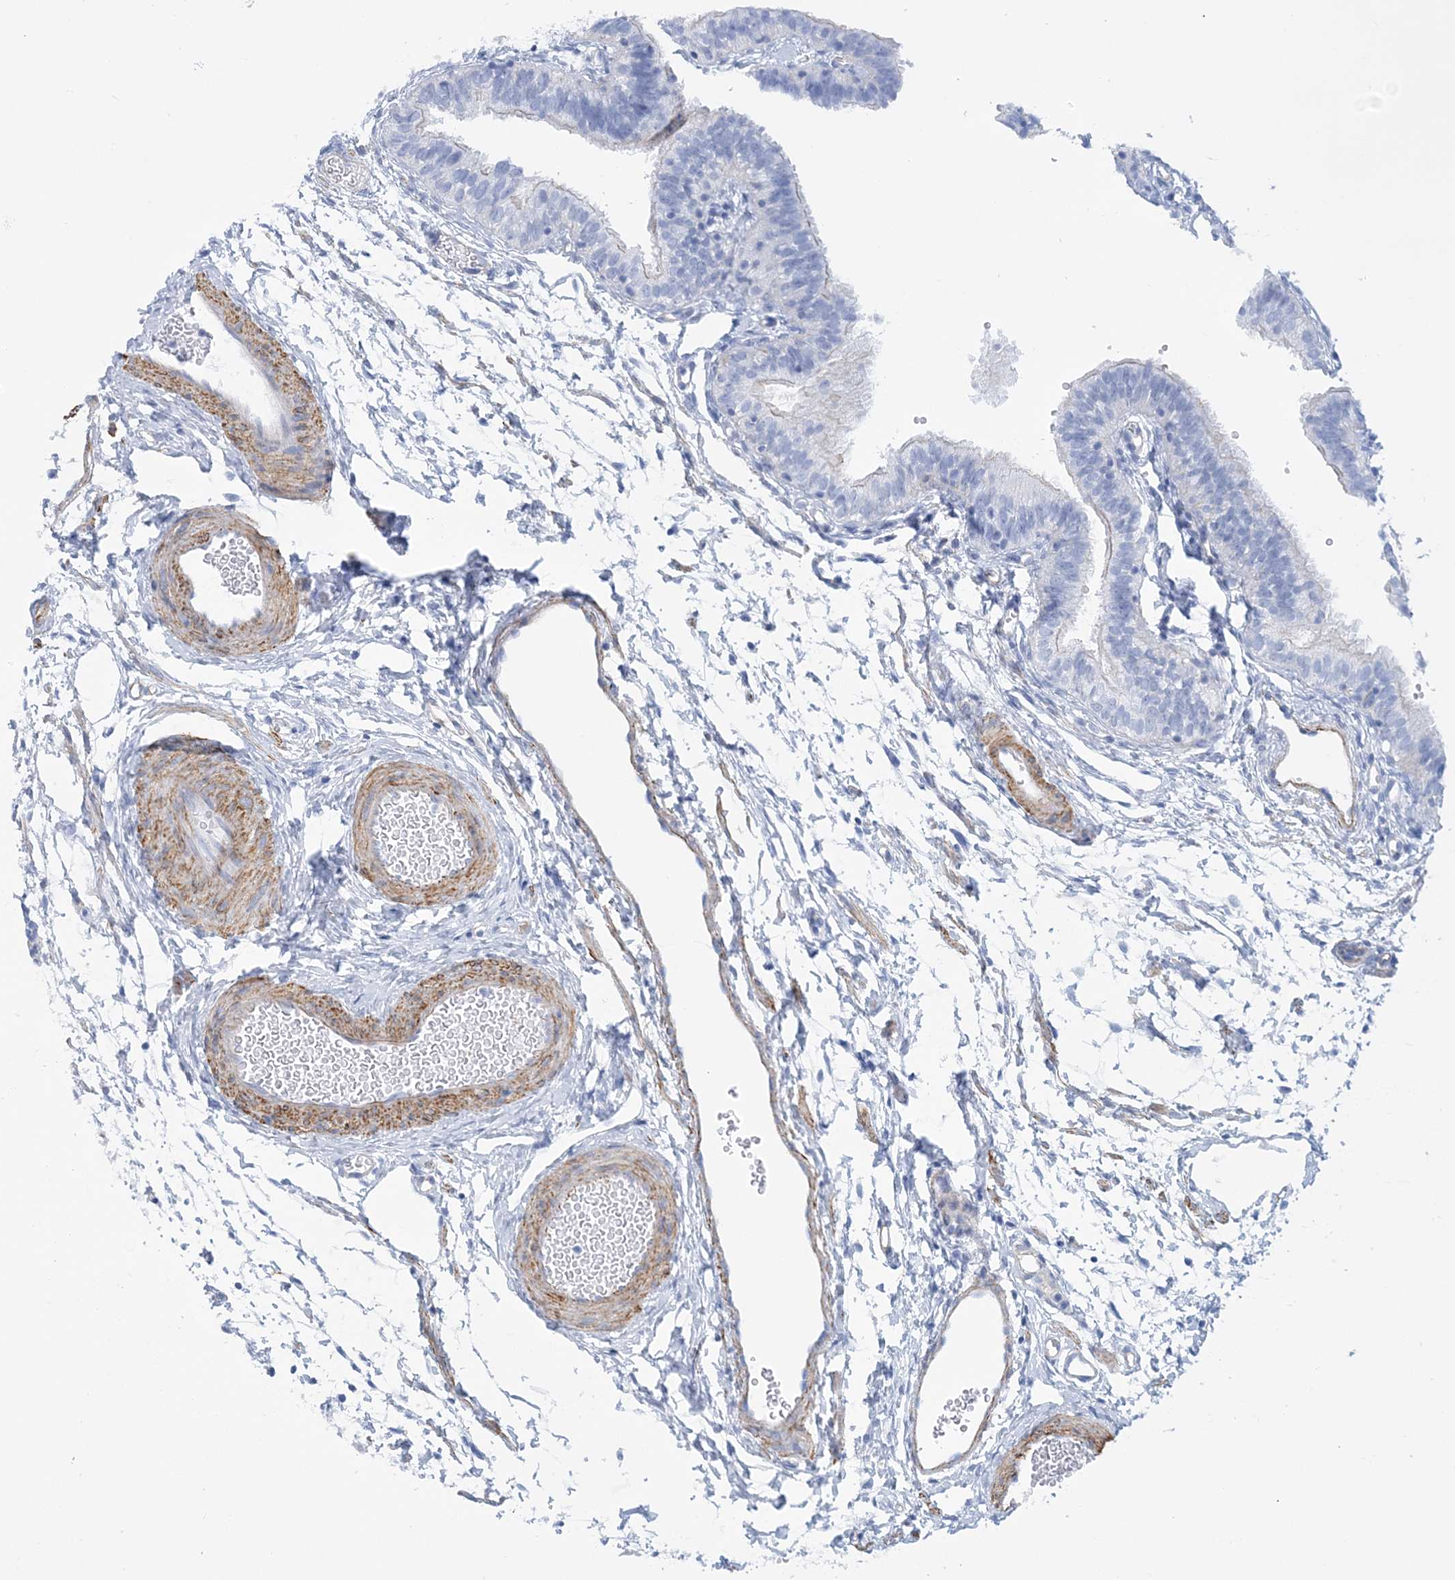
{"staining": {"intensity": "negative", "quantity": "none", "location": "none"}, "tissue": "fallopian tube", "cell_type": "Glandular cells", "image_type": "normal", "snomed": [{"axis": "morphology", "description": "Normal tissue, NOS"}, {"axis": "topography", "description": "Fallopian tube"}], "caption": "The IHC photomicrograph has no significant expression in glandular cells of fallopian tube. (IHC, brightfield microscopy, high magnification).", "gene": "C11orf21", "patient": {"sex": "female", "age": 35}}